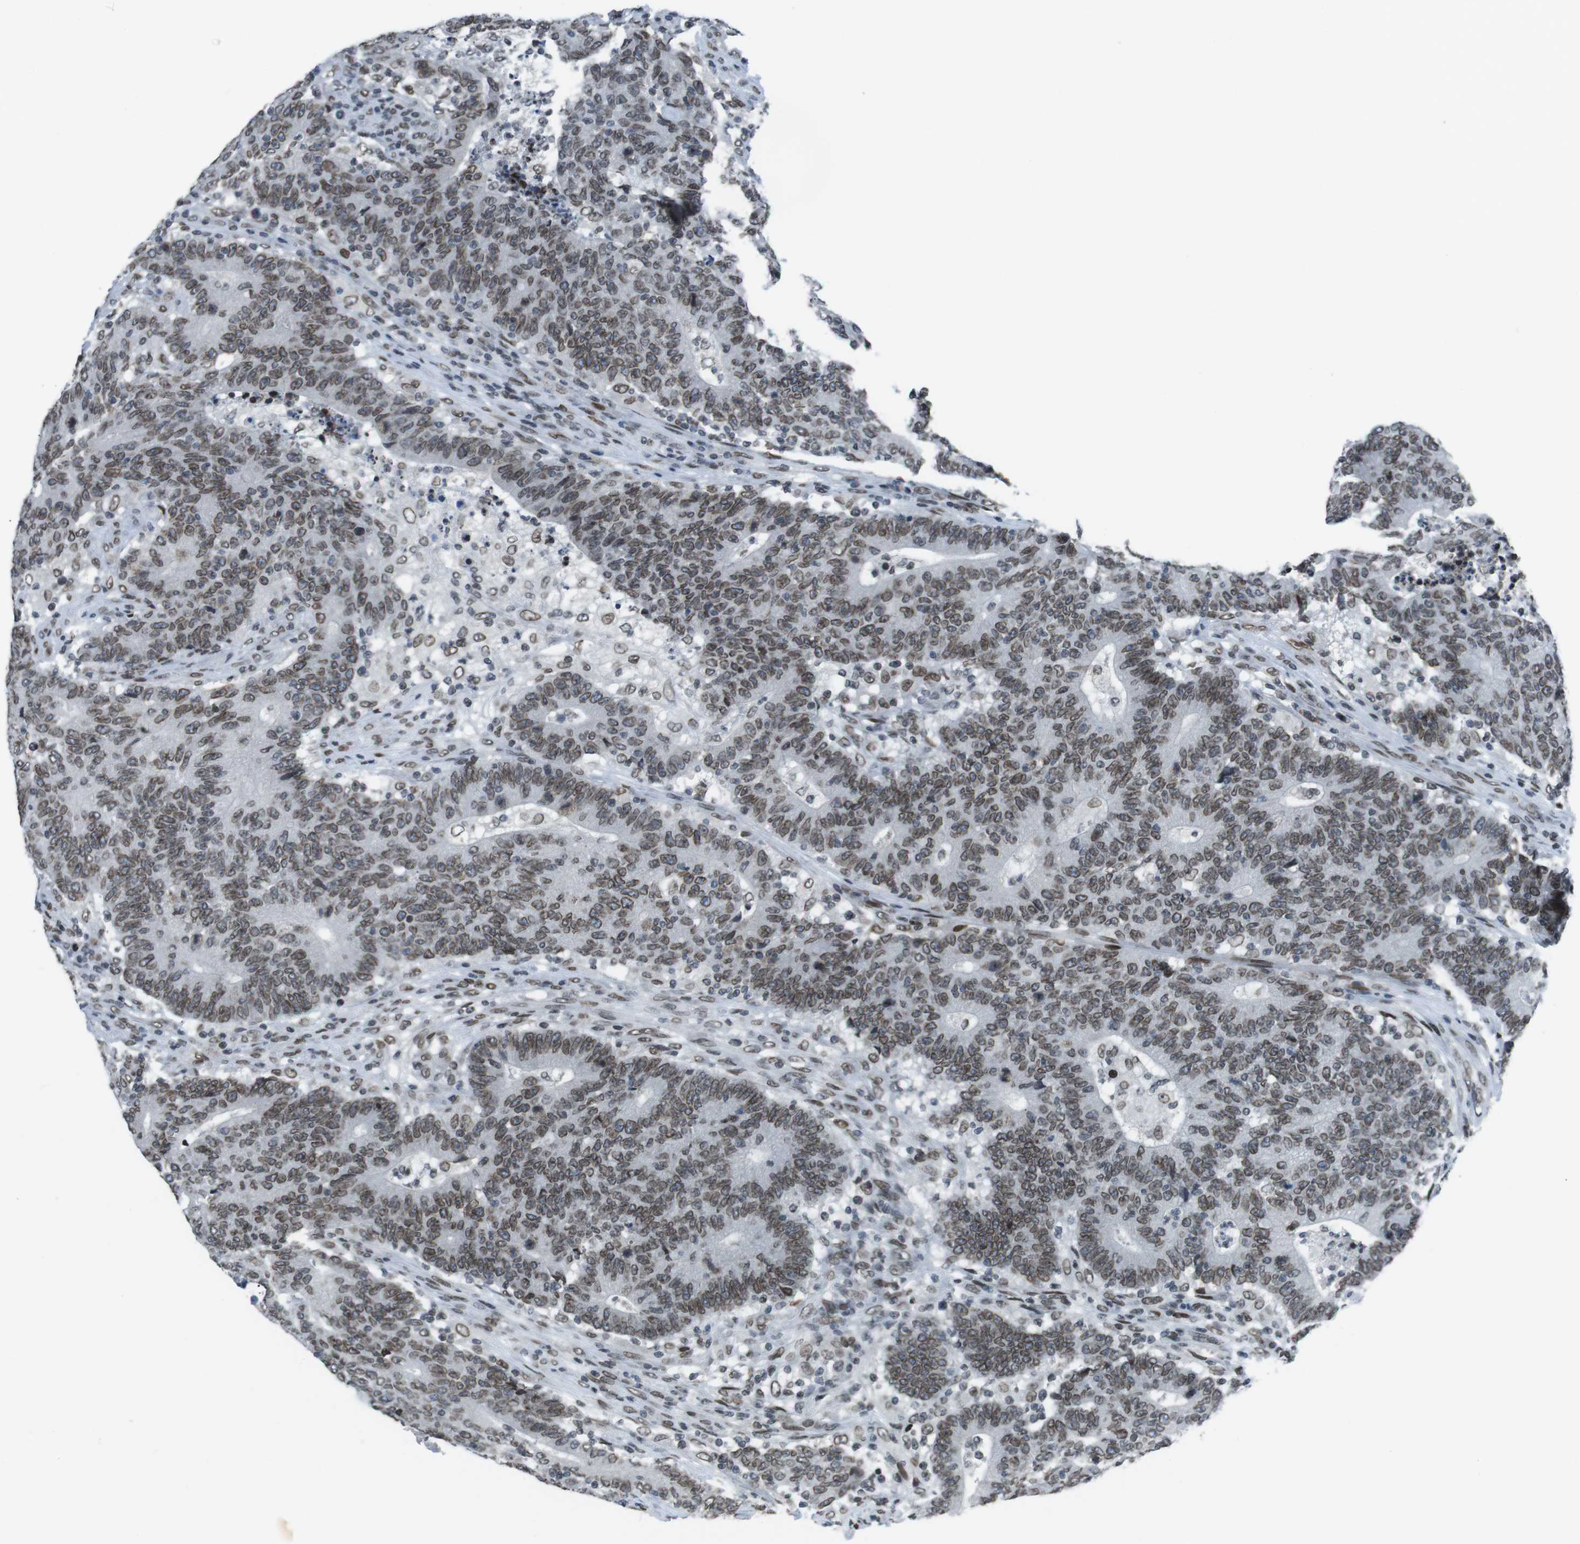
{"staining": {"intensity": "moderate", "quantity": ">75%", "location": "cytoplasmic/membranous,nuclear"}, "tissue": "colorectal cancer", "cell_type": "Tumor cells", "image_type": "cancer", "snomed": [{"axis": "morphology", "description": "Normal tissue, NOS"}, {"axis": "morphology", "description": "Adenocarcinoma, NOS"}, {"axis": "topography", "description": "Colon"}], "caption": "Immunohistochemistry (DAB (3,3'-diaminobenzidine)) staining of adenocarcinoma (colorectal) displays moderate cytoplasmic/membranous and nuclear protein expression in about >75% of tumor cells. (DAB IHC with brightfield microscopy, high magnification).", "gene": "MAD1L1", "patient": {"sex": "female", "age": 75}}